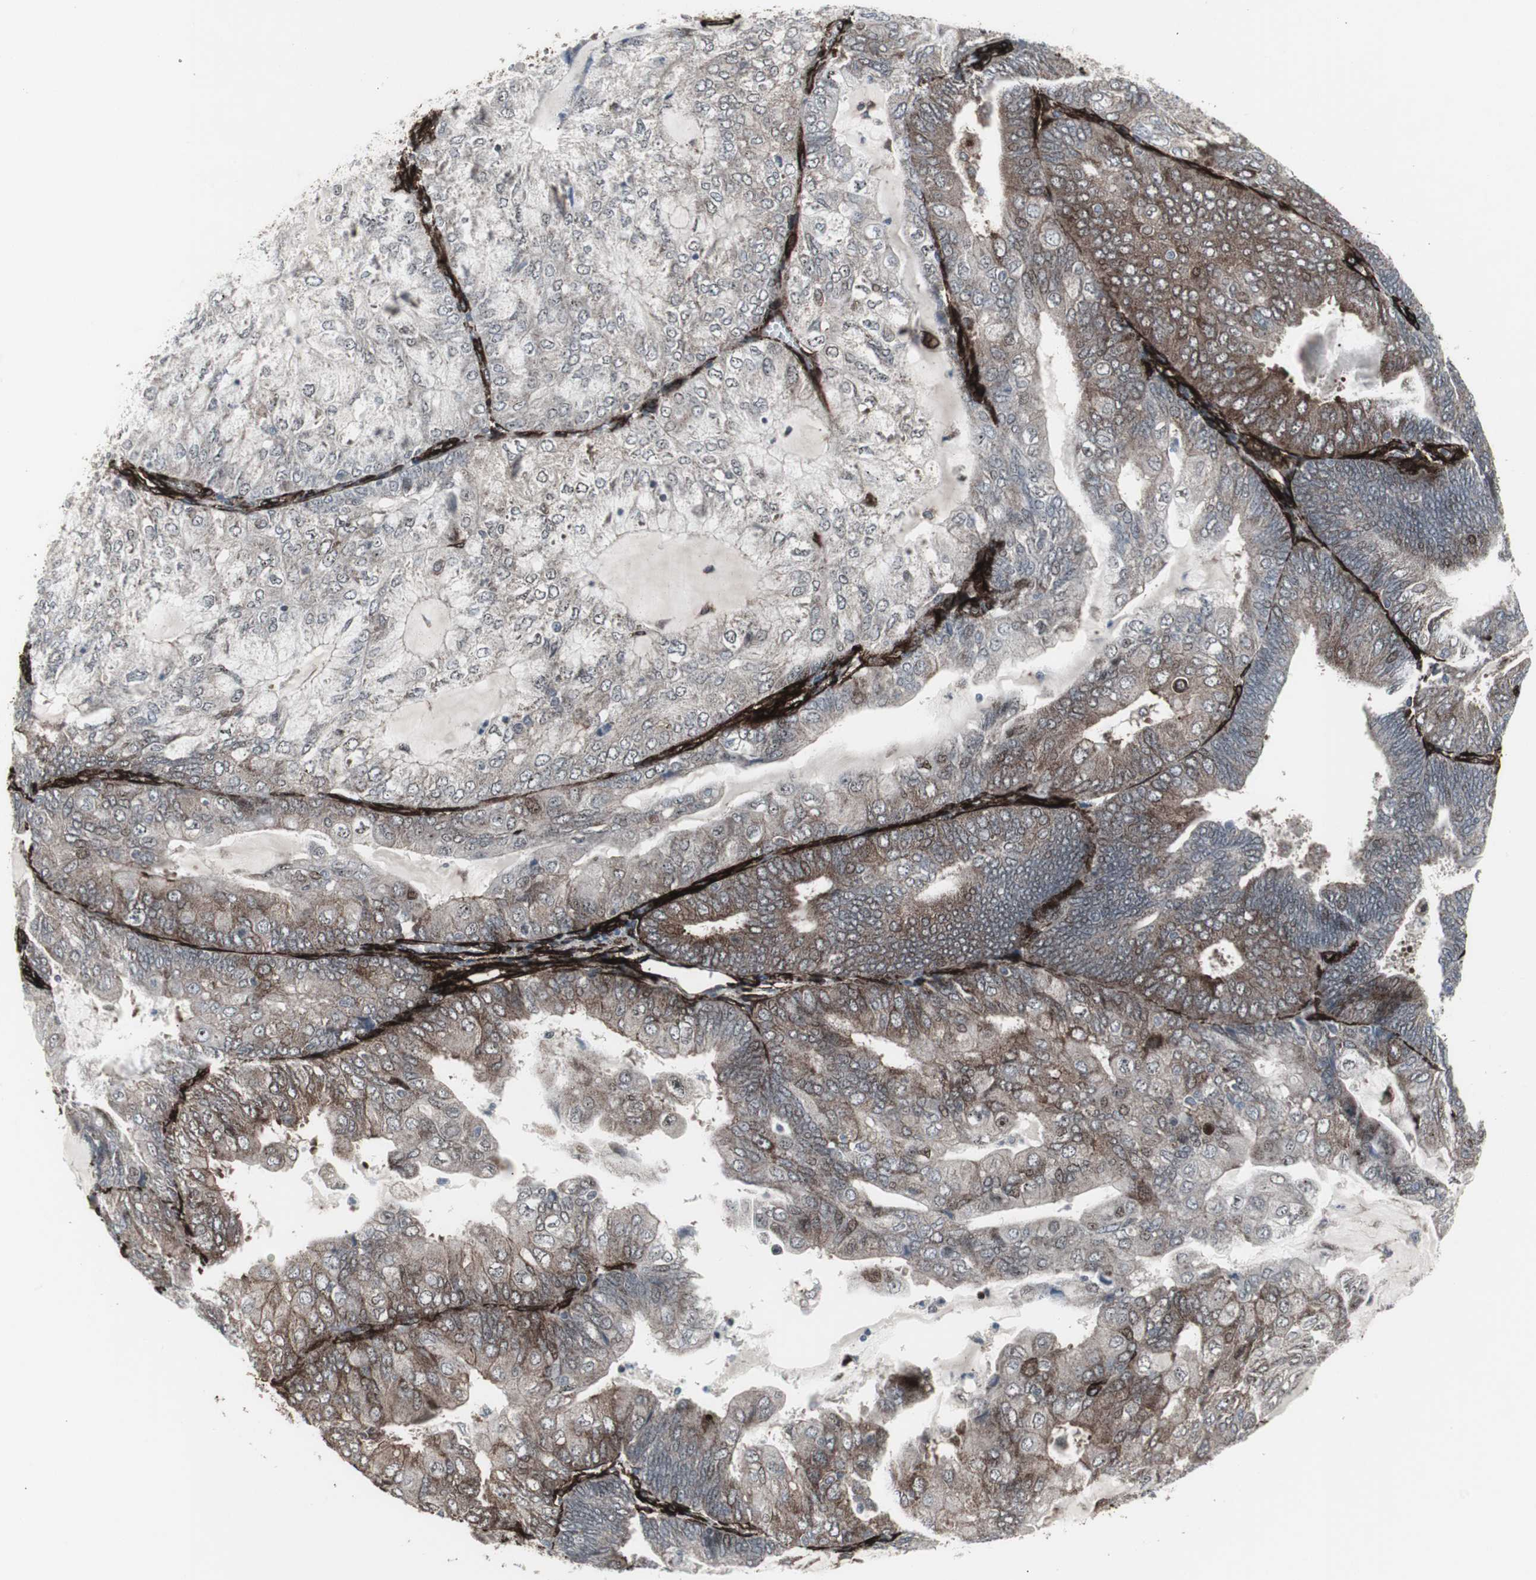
{"staining": {"intensity": "moderate", "quantity": "25%-75%", "location": "cytoplasmic/membranous"}, "tissue": "endometrial cancer", "cell_type": "Tumor cells", "image_type": "cancer", "snomed": [{"axis": "morphology", "description": "Adenocarcinoma, NOS"}, {"axis": "topography", "description": "Endometrium"}], "caption": "Protein expression analysis of human endometrial cancer reveals moderate cytoplasmic/membranous expression in approximately 25%-75% of tumor cells.", "gene": "PDGFA", "patient": {"sex": "female", "age": 81}}